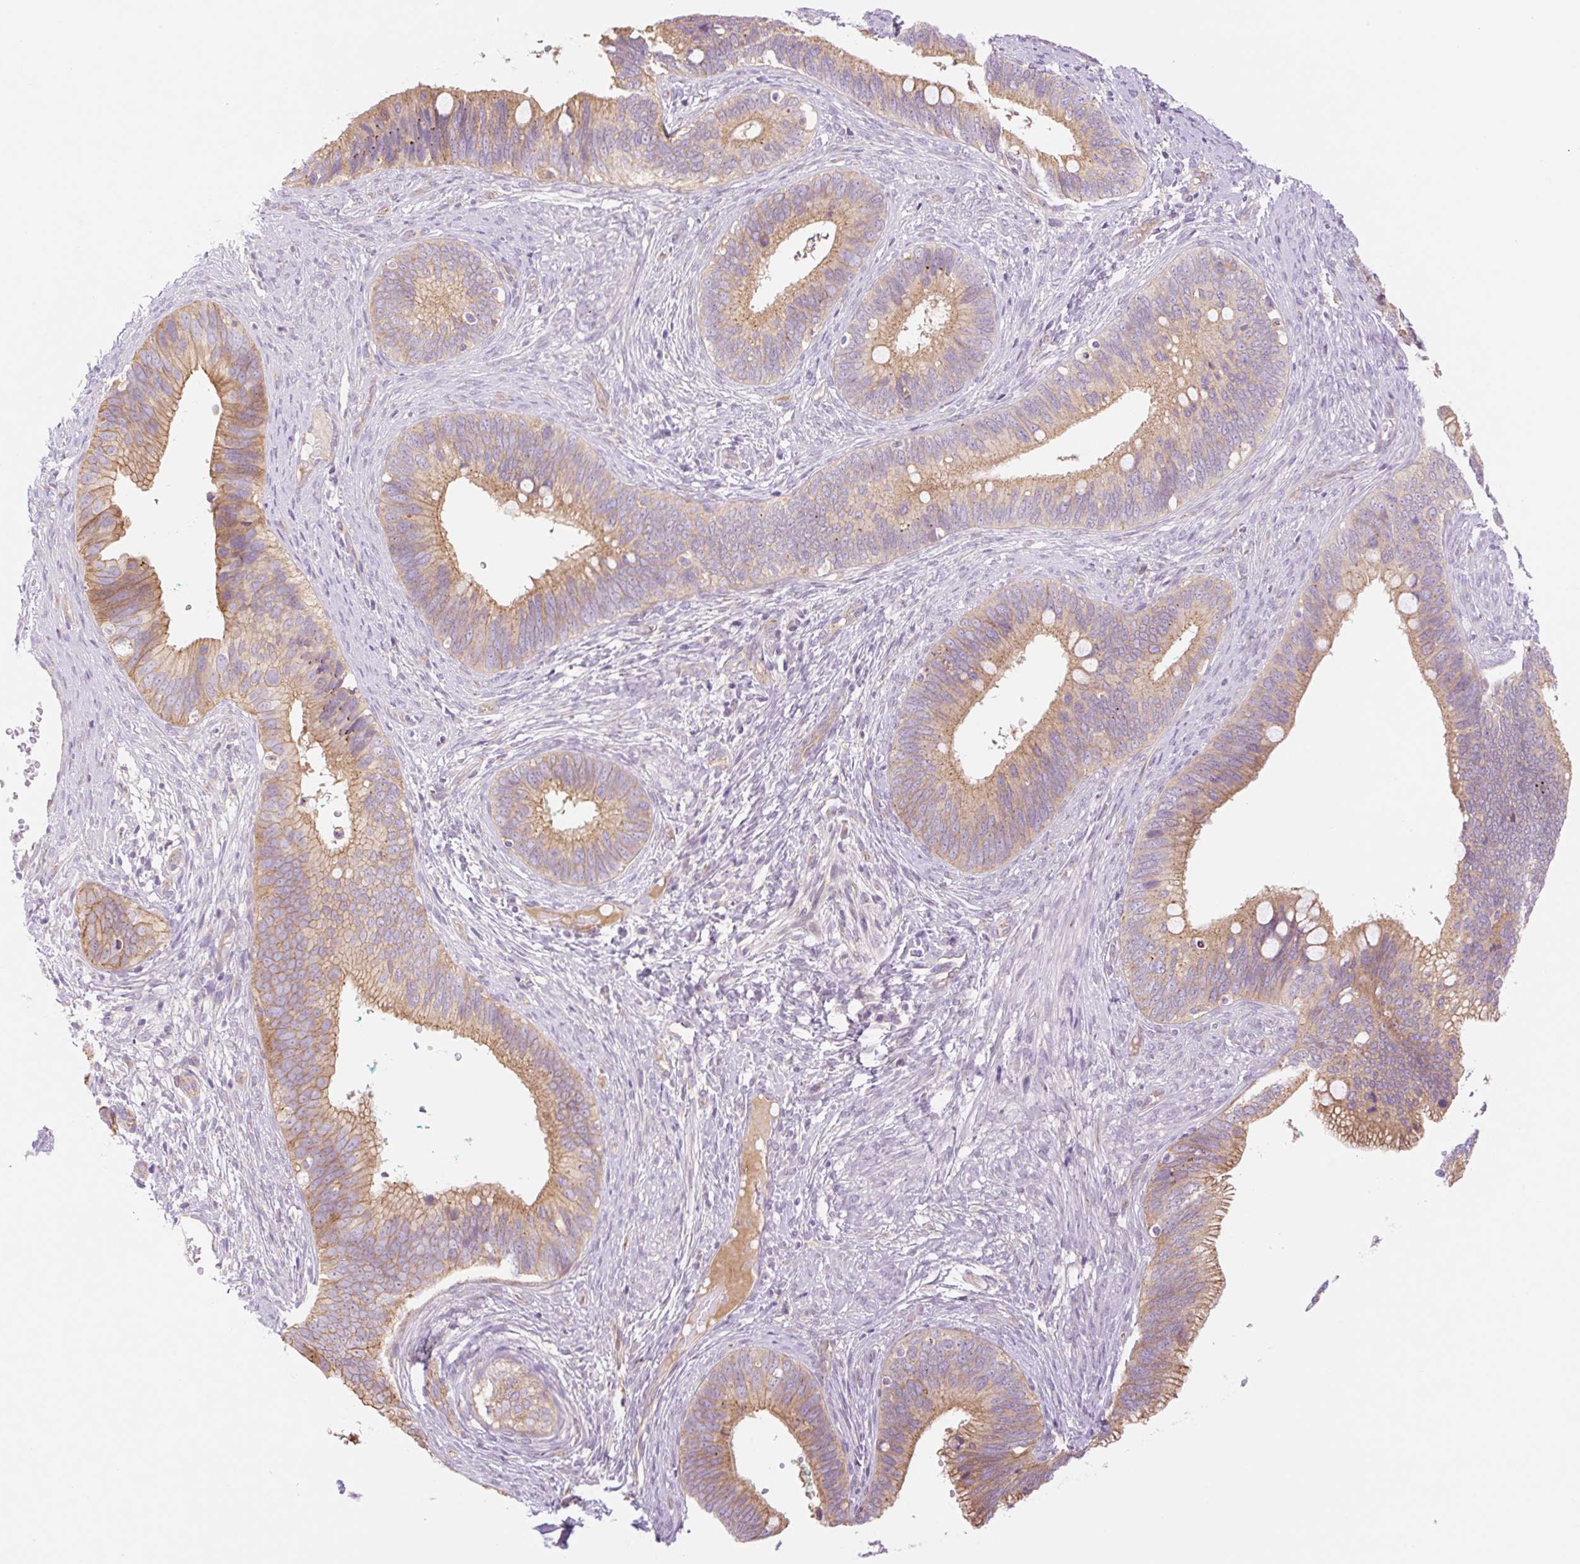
{"staining": {"intensity": "moderate", "quantity": ">75%", "location": "cytoplasmic/membranous"}, "tissue": "cervical cancer", "cell_type": "Tumor cells", "image_type": "cancer", "snomed": [{"axis": "morphology", "description": "Adenocarcinoma, NOS"}, {"axis": "topography", "description": "Cervix"}], "caption": "Immunohistochemistry (DAB) staining of human cervical adenocarcinoma displays moderate cytoplasmic/membranous protein positivity in about >75% of tumor cells.", "gene": "NLRP5", "patient": {"sex": "female", "age": 42}}